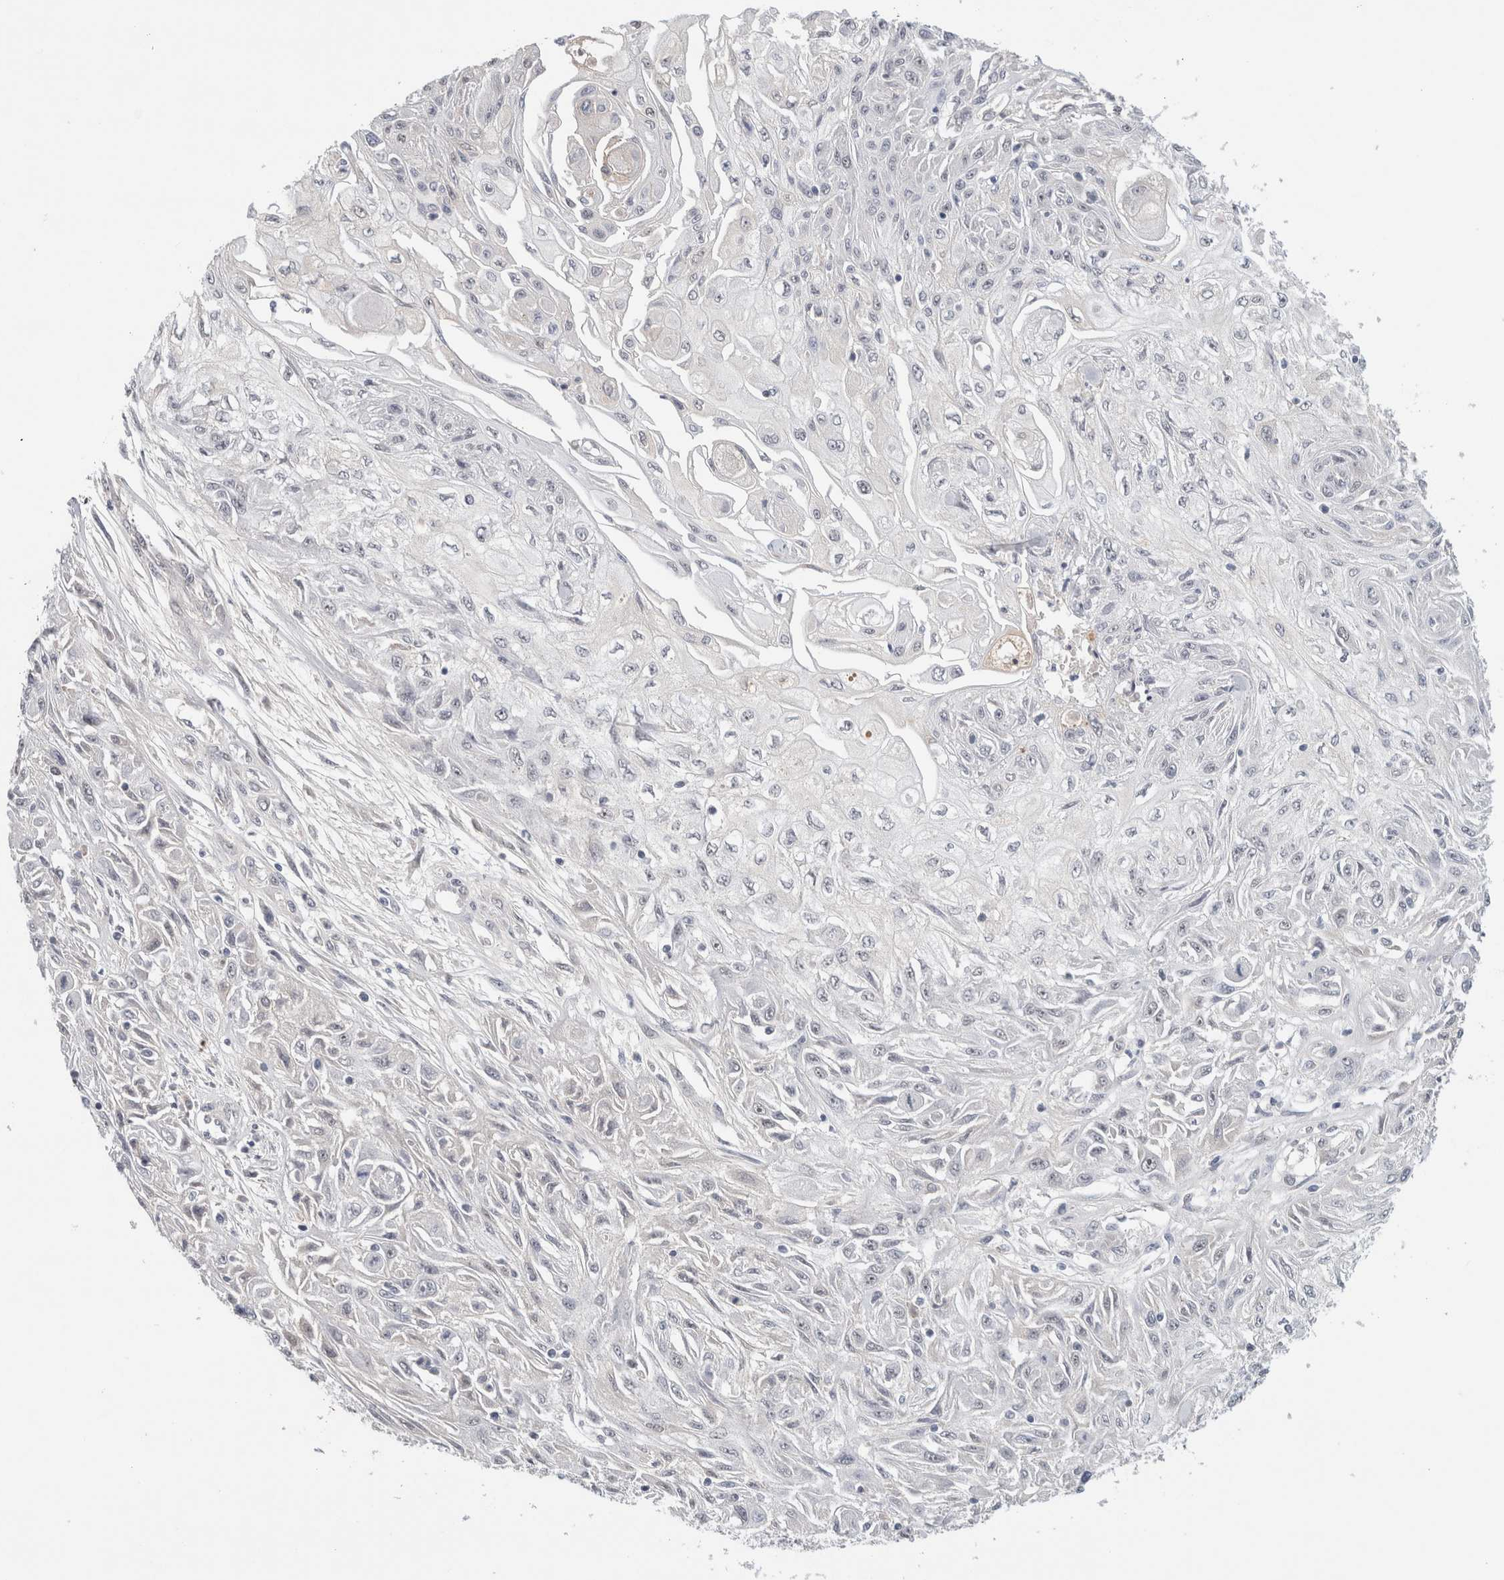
{"staining": {"intensity": "negative", "quantity": "none", "location": "none"}, "tissue": "skin cancer", "cell_type": "Tumor cells", "image_type": "cancer", "snomed": [{"axis": "morphology", "description": "Squamous cell carcinoma, NOS"}, {"axis": "morphology", "description": "Squamous cell carcinoma, metastatic, NOS"}, {"axis": "topography", "description": "Skin"}, {"axis": "topography", "description": "Lymph node"}], "caption": "Immunohistochemistry (IHC) histopathology image of neoplastic tissue: squamous cell carcinoma (skin) stained with DAB reveals no significant protein expression in tumor cells.", "gene": "HCN3", "patient": {"sex": "male", "age": 75}}